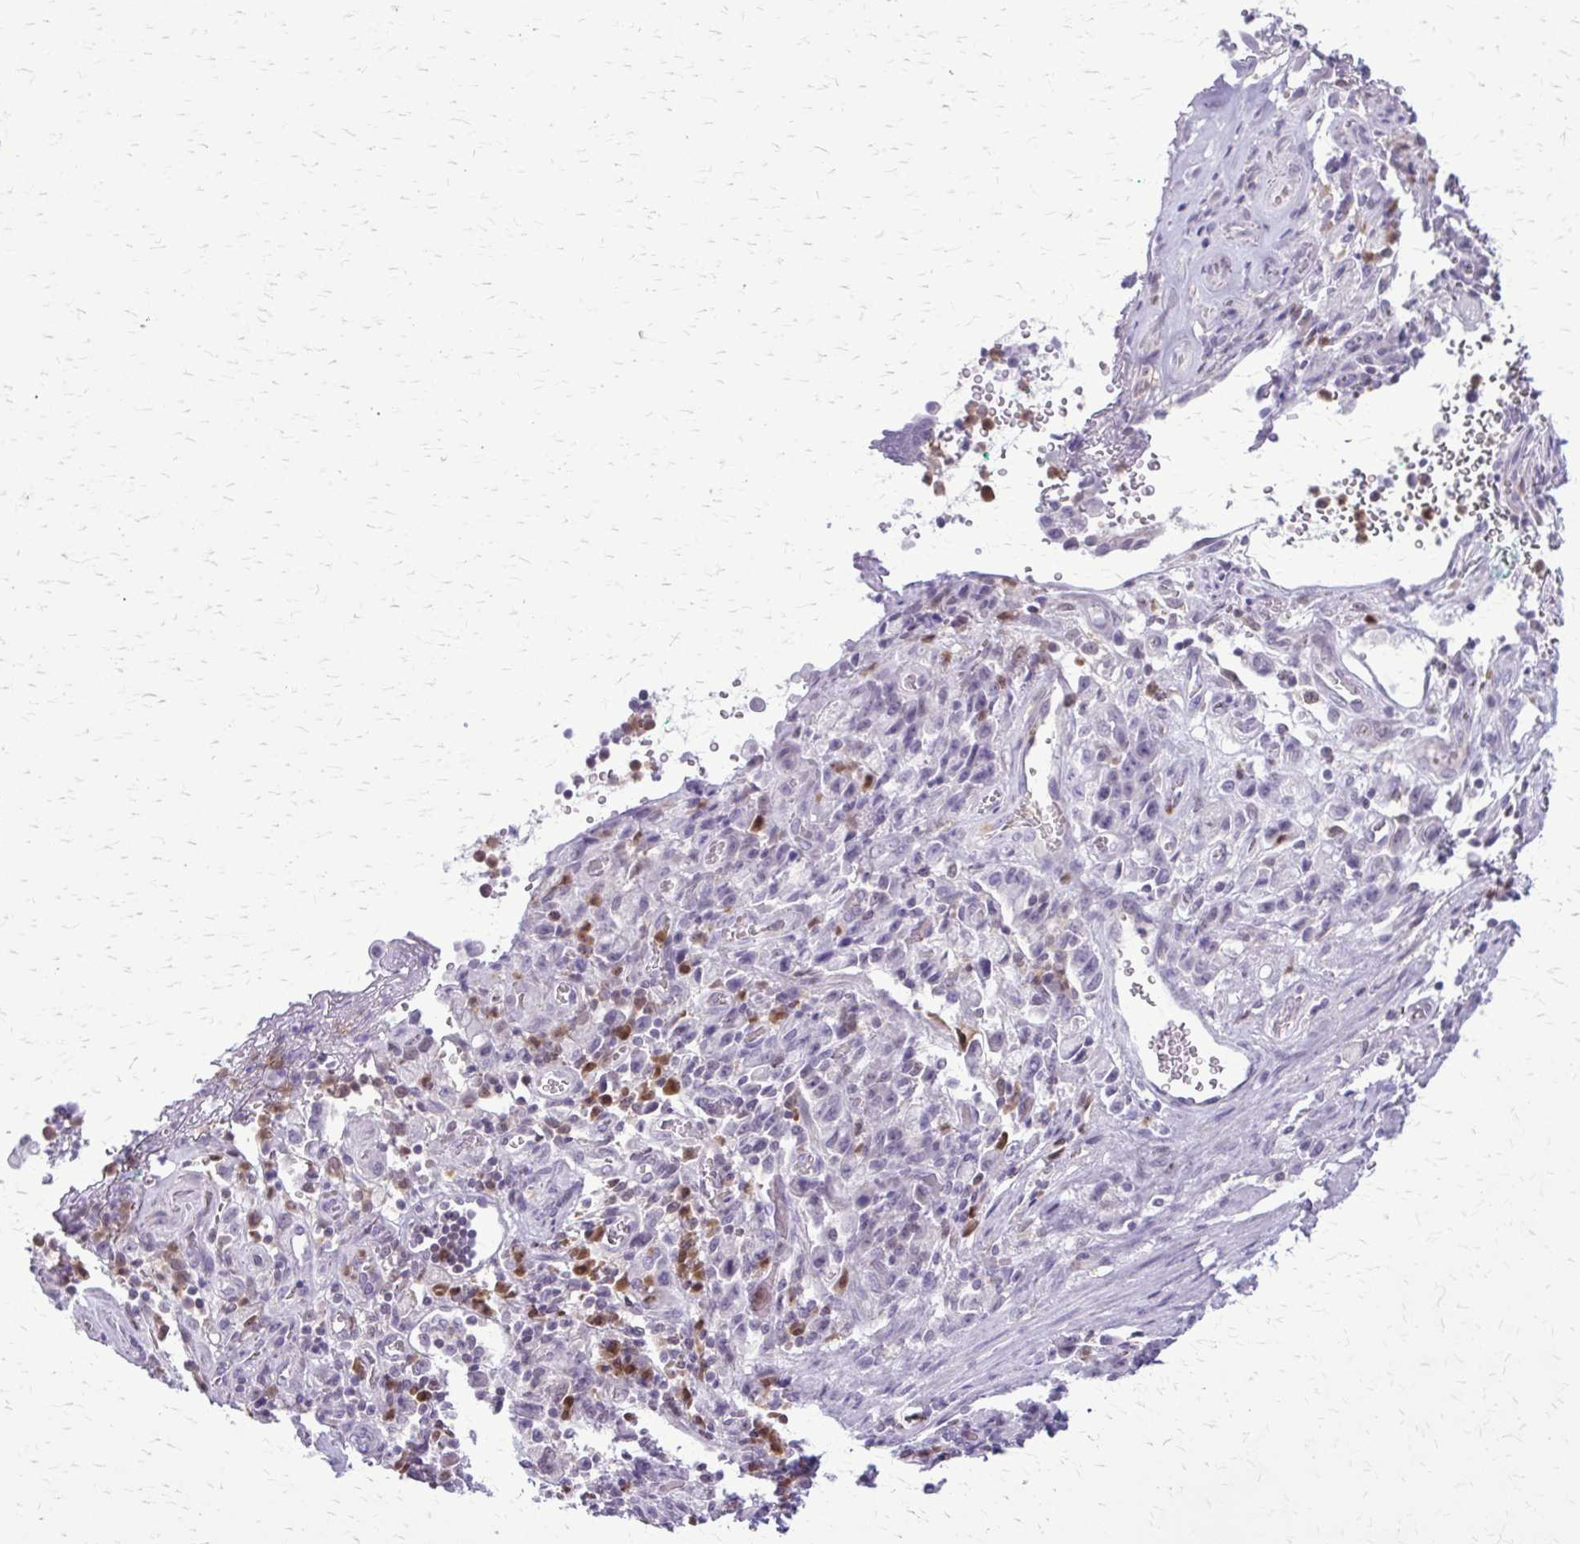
{"staining": {"intensity": "negative", "quantity": "none", "location": "none"}, "tissue": "stomach cancer", "cell_type": "Tumor cells", "image_type": "cancer", "snomed": [{"axis": "morphology", "description": "Adenocarcinoma, NOS"}, {"axis": "topography", "description": "Stomach"}], "caption": "A high-resolution histopathology image shows IHC staining of adenocarcinoma (stomach), which demonstrates no significant staining in tumor cells. The staining is performed using DAB (3,3'-diaminobenzidine) brown chromogen with nuclei counter-stained in using hematoxylin.", "gene": "GLRX", "patient": {"sex": "male", "age": 77}}